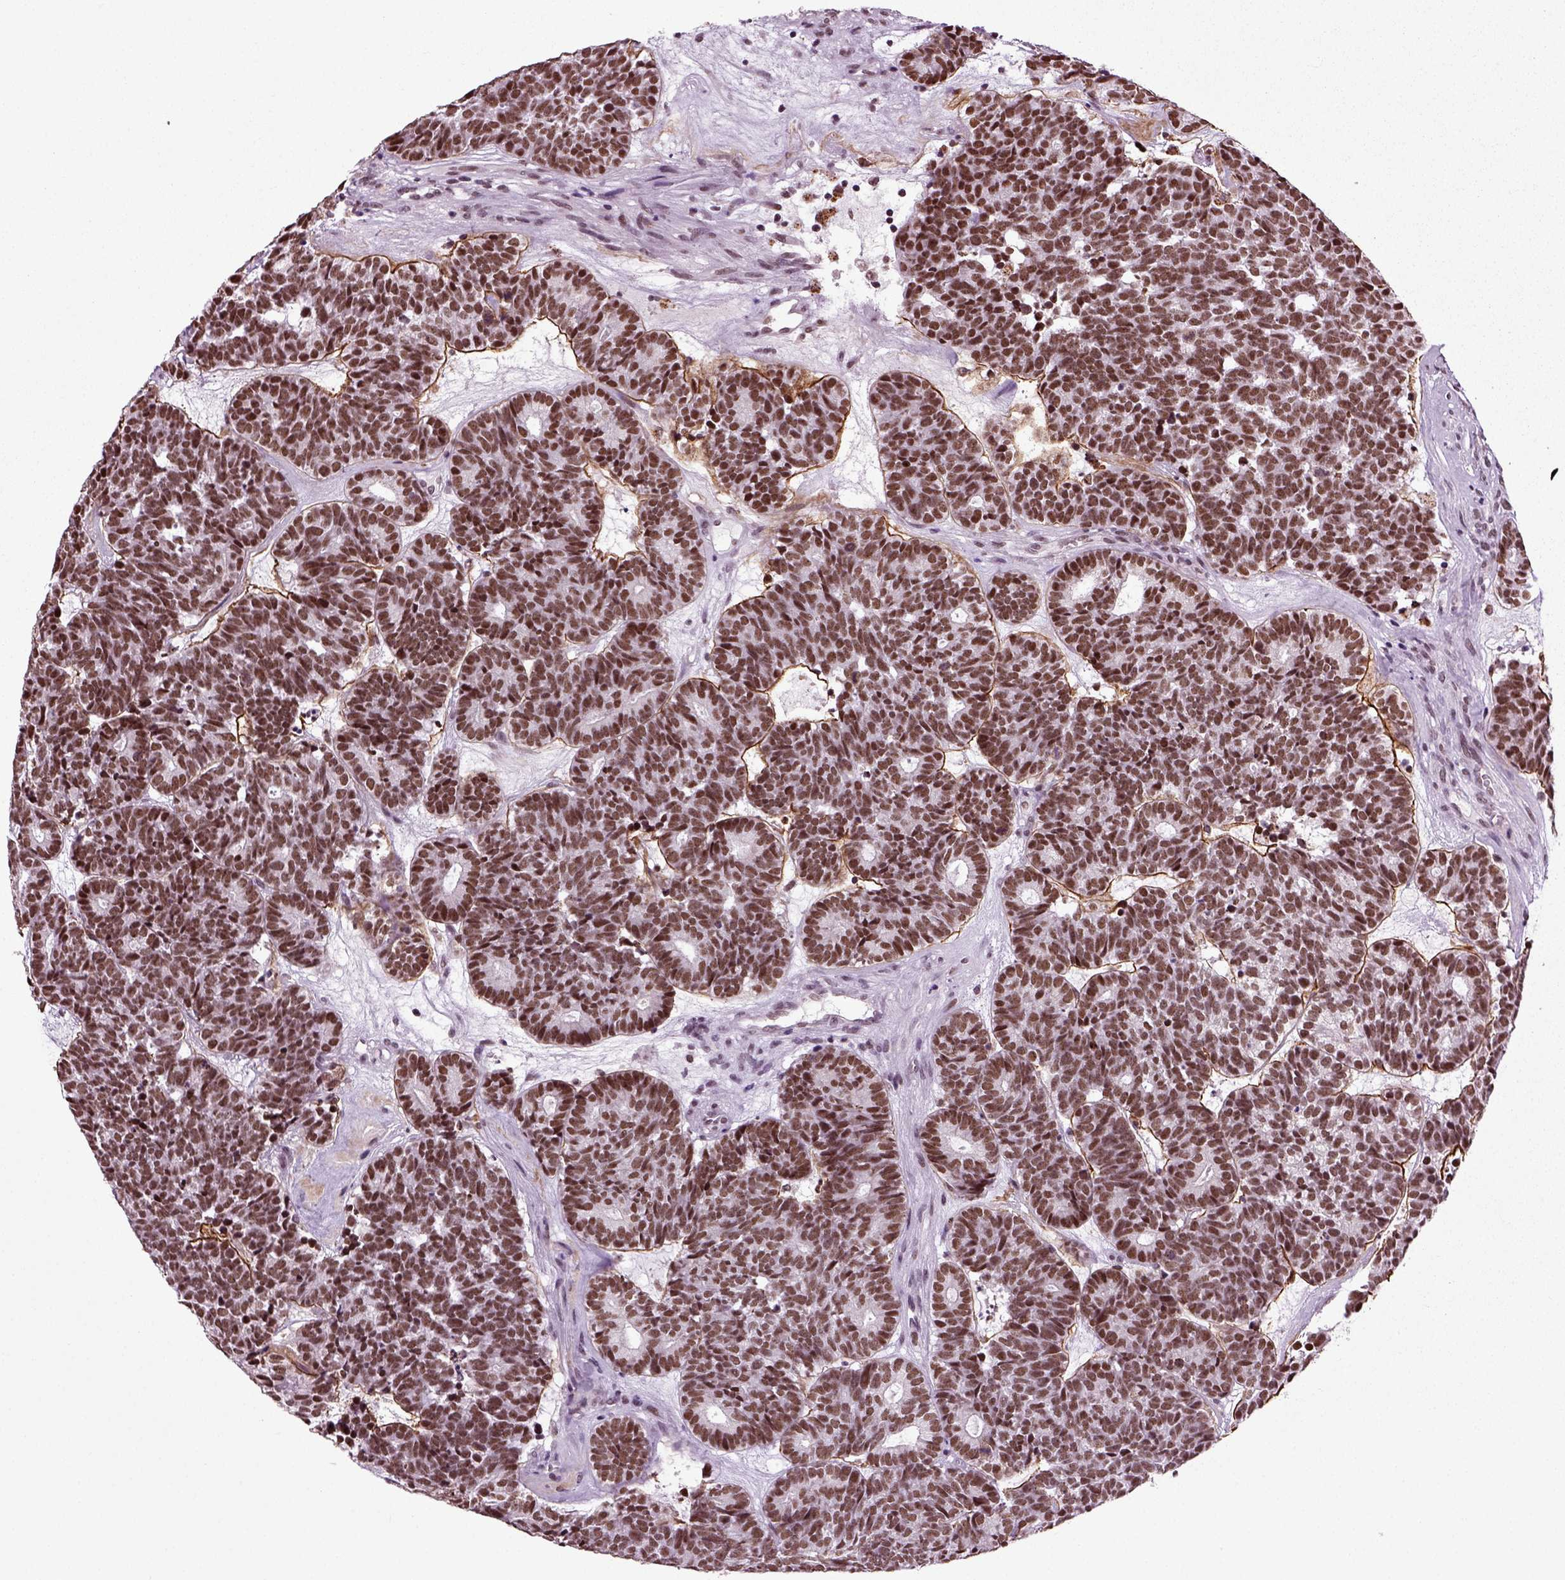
{"staining": {"intensity": "weak", "quantity": "25%-75%", "location": "nuclear"}, "tissue": "head and neck cancer", "cell_type": "Tumor cells", "image_type": "cancer", "snomed": [{"axis": "morphology", "description": "Adenocarcinoma, NOS"}, {"axis": "topography", "description": "Head-Neck"}], "caption": "High-magnification brightfield microscopy of adenocarcinoma (head and neck) stained with DAB (3,3'-diaminobenzidine) (brown) and counterstained with hematoxylin (blue). tumor cells exhibit weak nuclear staining is appreciated in approximately25%-75% of cells.", "gene": "RCOR3", "patient": {"sex": "female", "age": 81}}